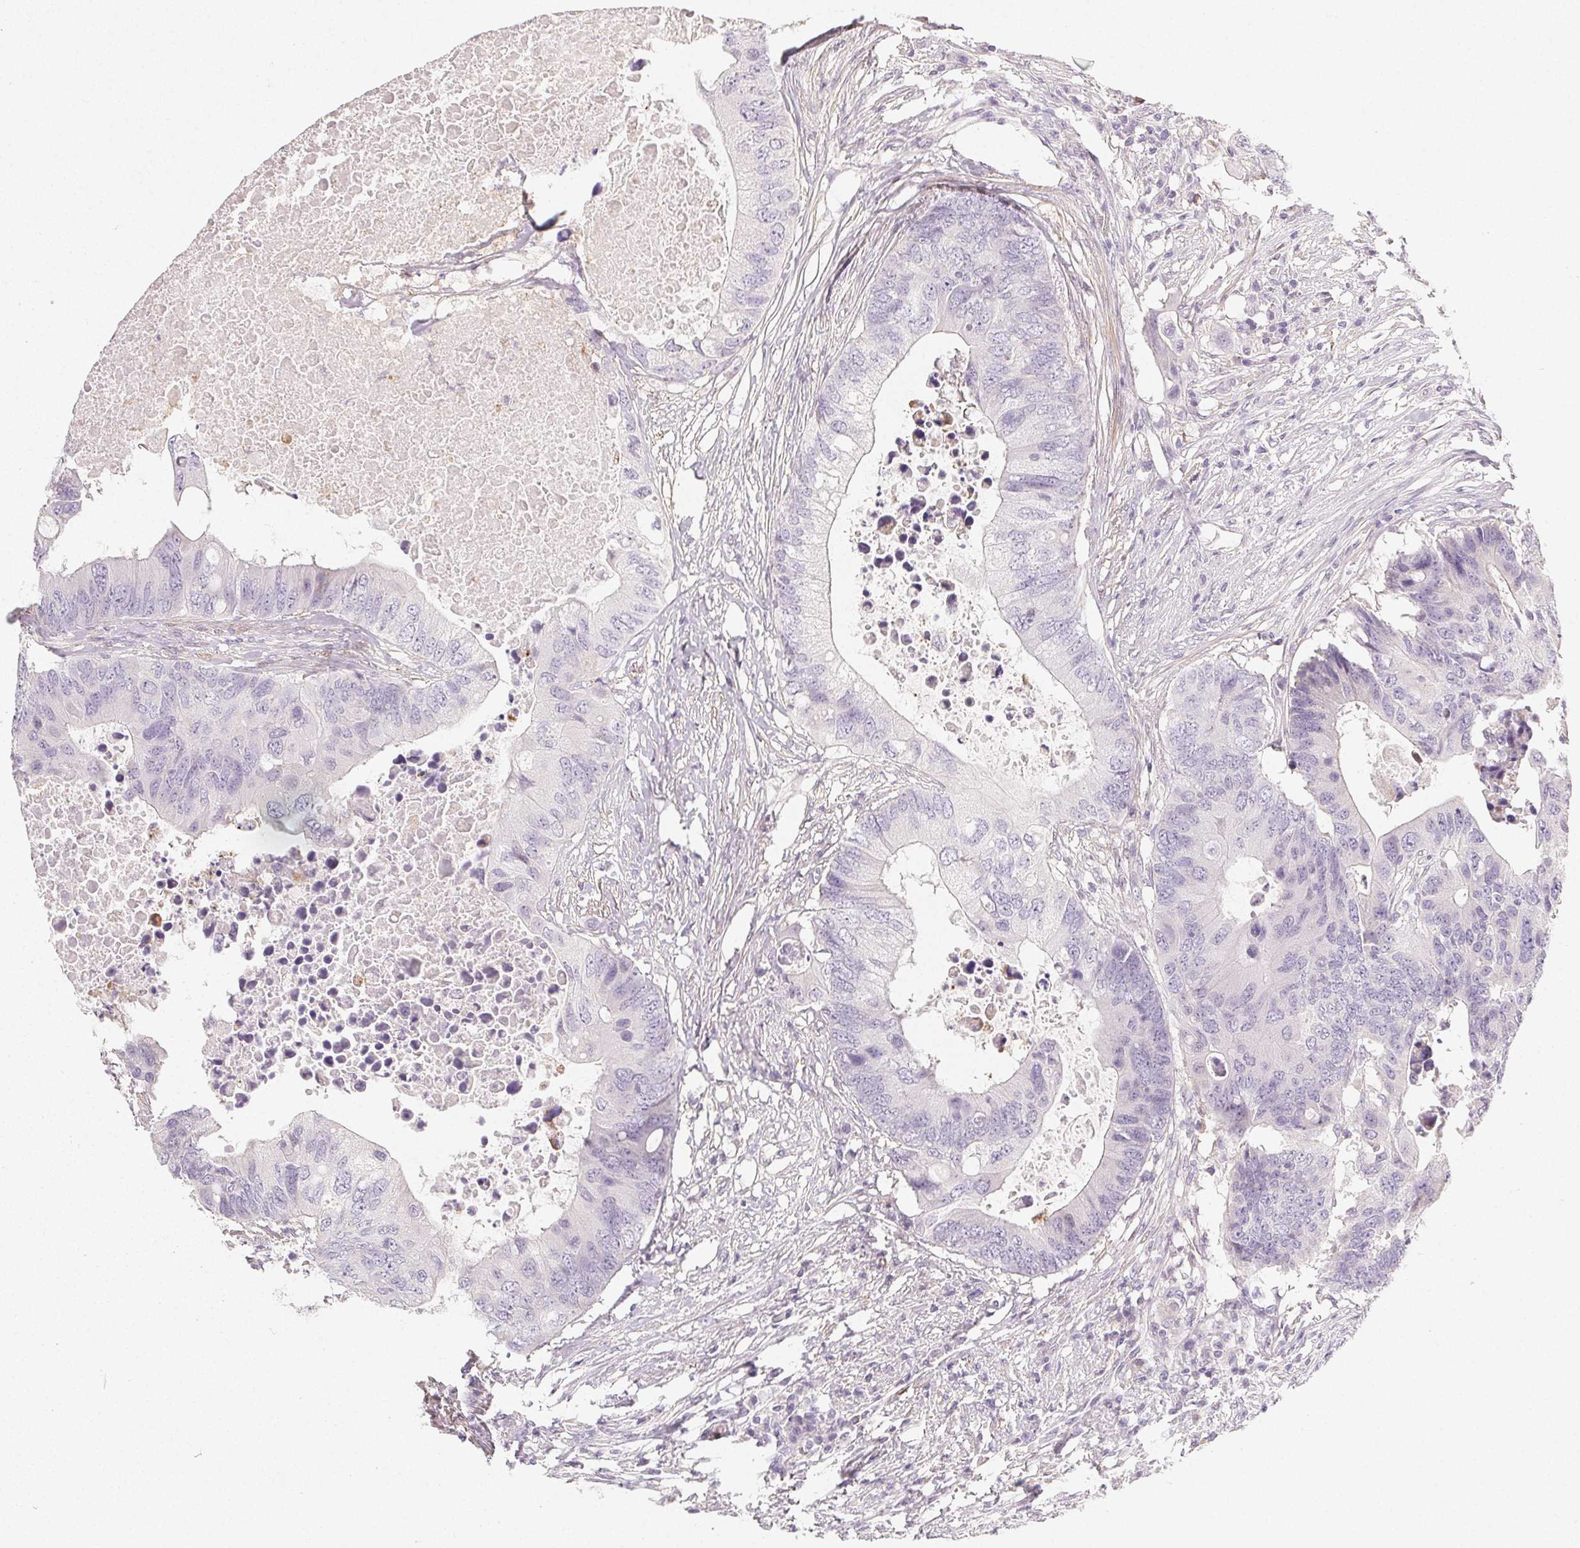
{"staining": {"intensity": "negative", "quantity": "none", "location": "none"}, "tissue": "colorectal cancer", "cell_type": "Tumor cells", "image_type": "cancer", "snomed": [{"axis": "morphology", "description": "Adenocarcinoma, NOS"}, {"axis": "topography", "description": "Colon"}], "caption": "A micrograph of human colorectal cancer (adenocarcinoma) is negative for staining in tumor cells. The staining was performed using DAB to visualize the protein expression in brown, while the nuclei were stained in blue with hematoxylin (Magnification: 20x).", "gene": "LRRC23", "patient": {"sex": "male", "age": 71}}